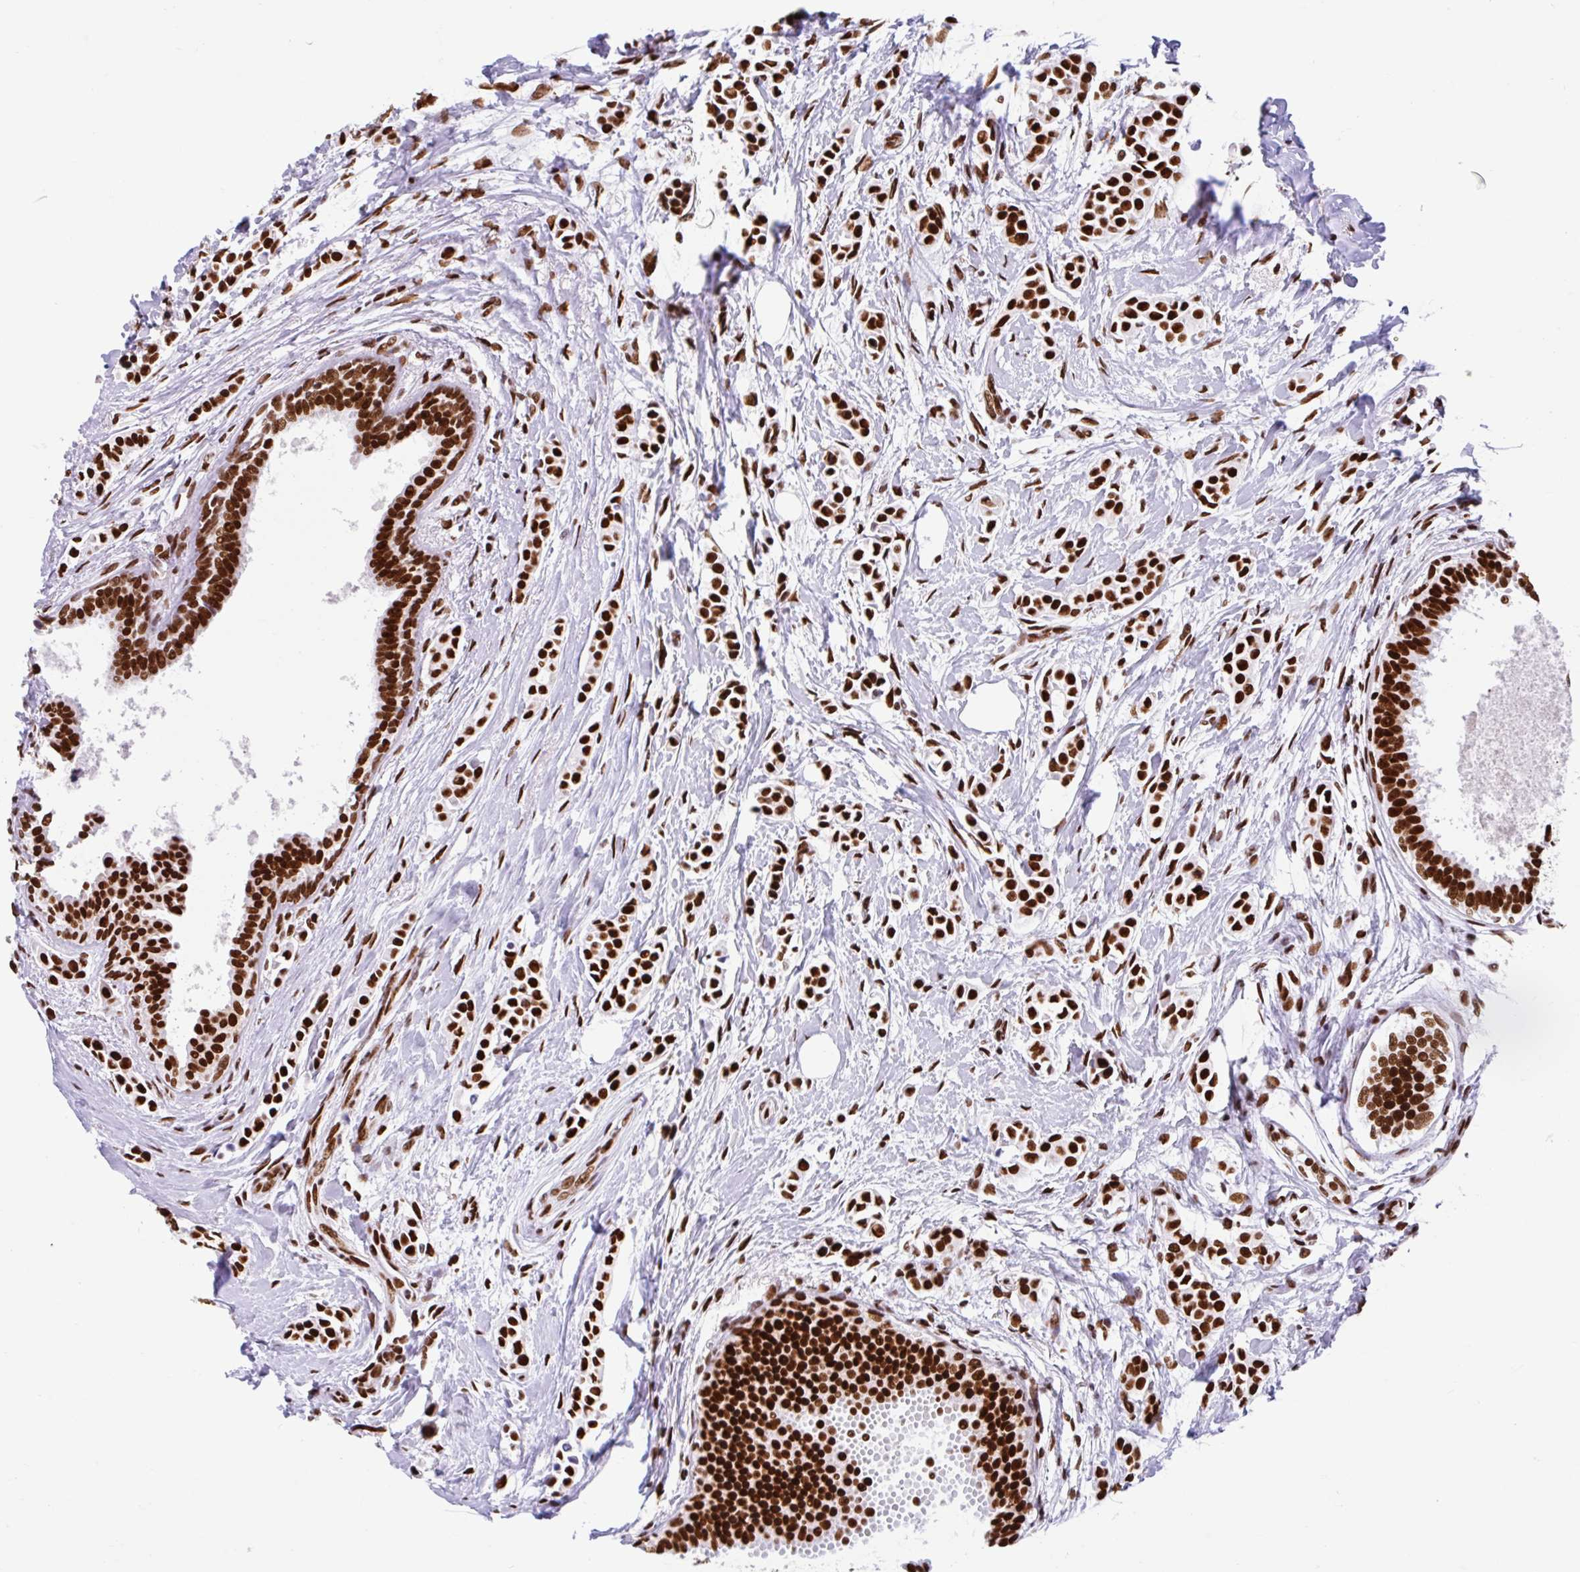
{"staining": {"intensity": "strong", "quantity": ">75%", "location": "nuclear"}, "tissue": "breast cancer", "cell_type": "Tumor cells", "image_type": "cancer", "snomed": [{"axis": "morphology", "description": "Duct carcinoma"}, {"axis": "topography", "description": "Breast"}], "caption": "Immunohistochemistry staining of breast intraductal carcinoma, which displays high levels of strong nuclear expression in about >75% of tumor cells indicating strong nuclear protein positivity. The staining was performed using DAB (3,3'-diaminobenzidine) (brown) for protein detection and nuclei were counterstained in hematoxylin (blue).", "gene": "KHDRBS1", "patient": {"sex": "female", "age": 64}}